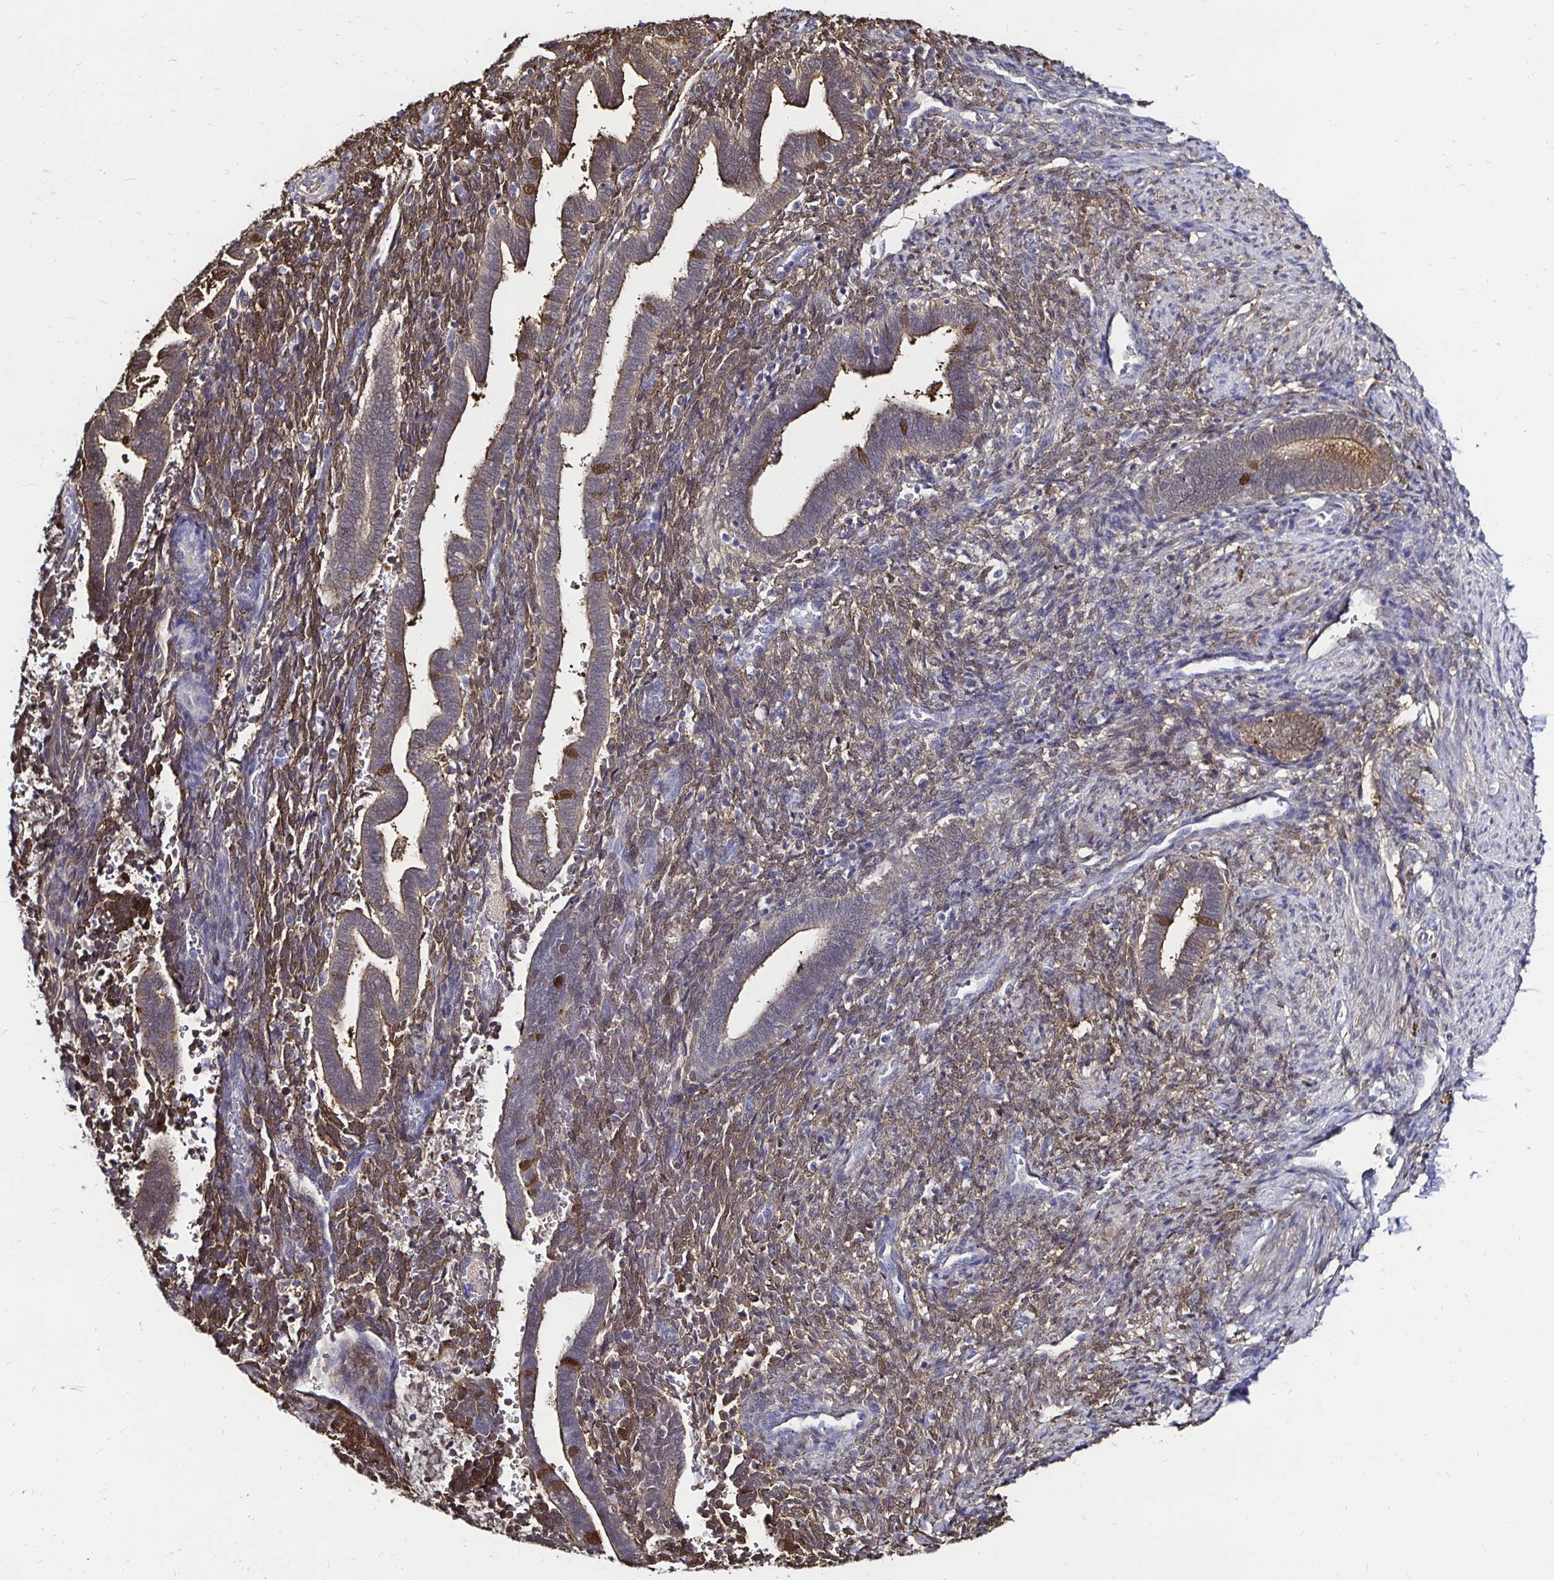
{"staining": {"intensity": "moderate", "quantity": "25%-75%", "location": "cytoplasmic/membranous"}, "tissue": "endometrium", "cell_type": "Cells in endometrial stroma", "image_type": "normal", "snomed": [{"axis": "morphology", "description": "Normal tissue, NOS"}, {"axis": "topography", "description": "Endometrium"}], "caption": "Protein positivity by immunohistochemistry shows moderate cytoplasmic/membranous staining in approximately 25%-75% of cells in endometrial stroma in unremarkable endometrium. (brown staining indicates protein expression, while blue staining denotes nuclei).", "gene": "TXN", "patient": {"sex": "female", "age": 34}}